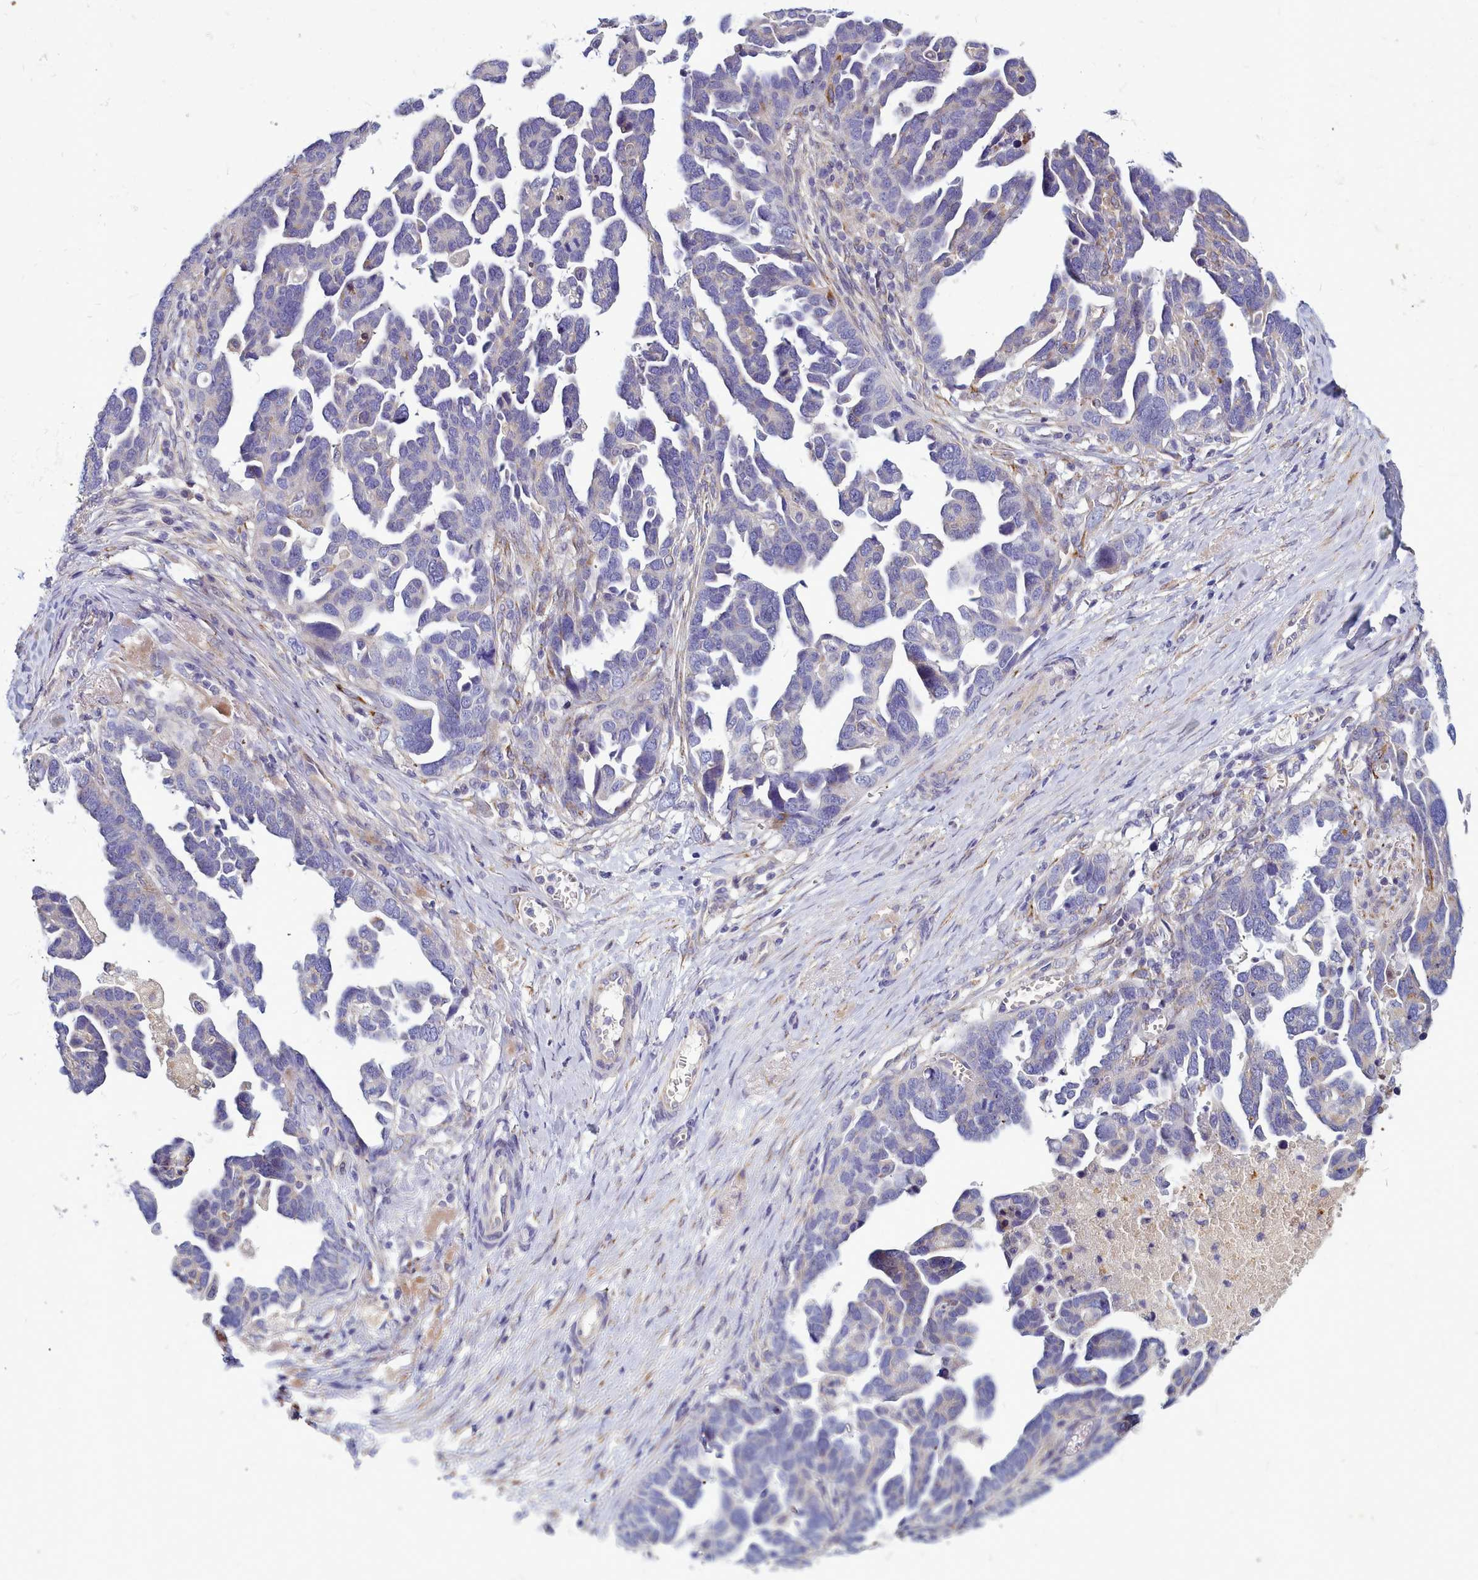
{"staining": {"intensity": "negative", "quantity": "none", "location": "none"}, "tissue": "ovarian cancer", "cell_type": "Tumor cells", "image_type": "cancer", "snomed": [{"axis": "morphology", "description": "Cystadenocarcinoma, serous, NOS"}, {"axis": "topography", "description": "Ovary"}], "caption": "Tumor cells are negative for protein expression in human ovarian serous cystadenocarcinoma.", "gene": "SMPD4", "patient": {"sex": "female", "age": 54}}